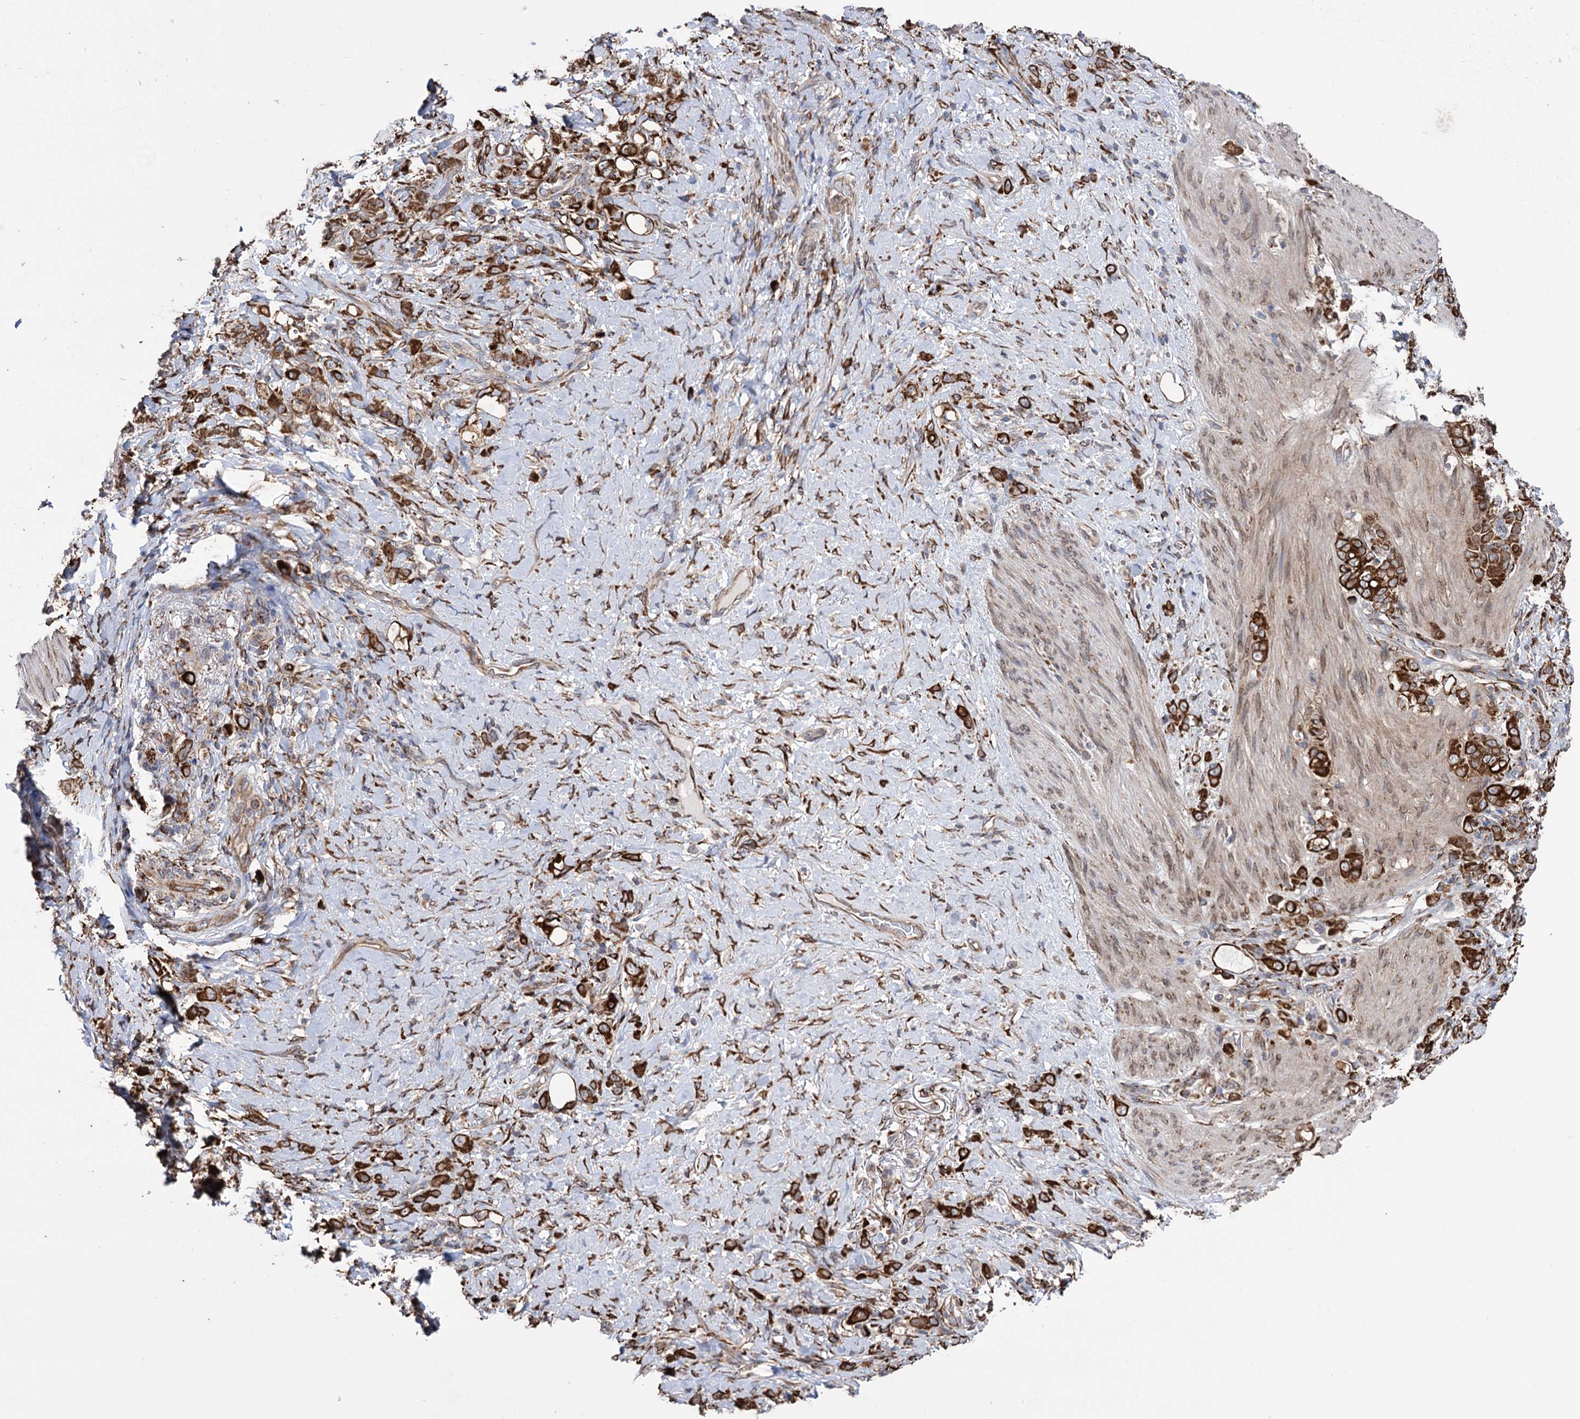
{"staining": {"intensity": "strong", "quantity": ">75%", "location": "cytoplasmic/membranous"}, "tissue": "stomach cancer", "cell_type": "Tumor cells", "image_type": "cancer", "snomed": [{"axis": "morphology", "description": "Adenocarcinoma, NOS"}, {"axis": "topography", "description": "Stomach"}], "caption": "Protein positivity by immunohistochemistry shows strong cytoplasmic/membranous expression in approximately >75% of tumor cells in stomach adenocarcinoma.", "gene": "CDAN1", "patient": {"sex": "female", "age": 79}}